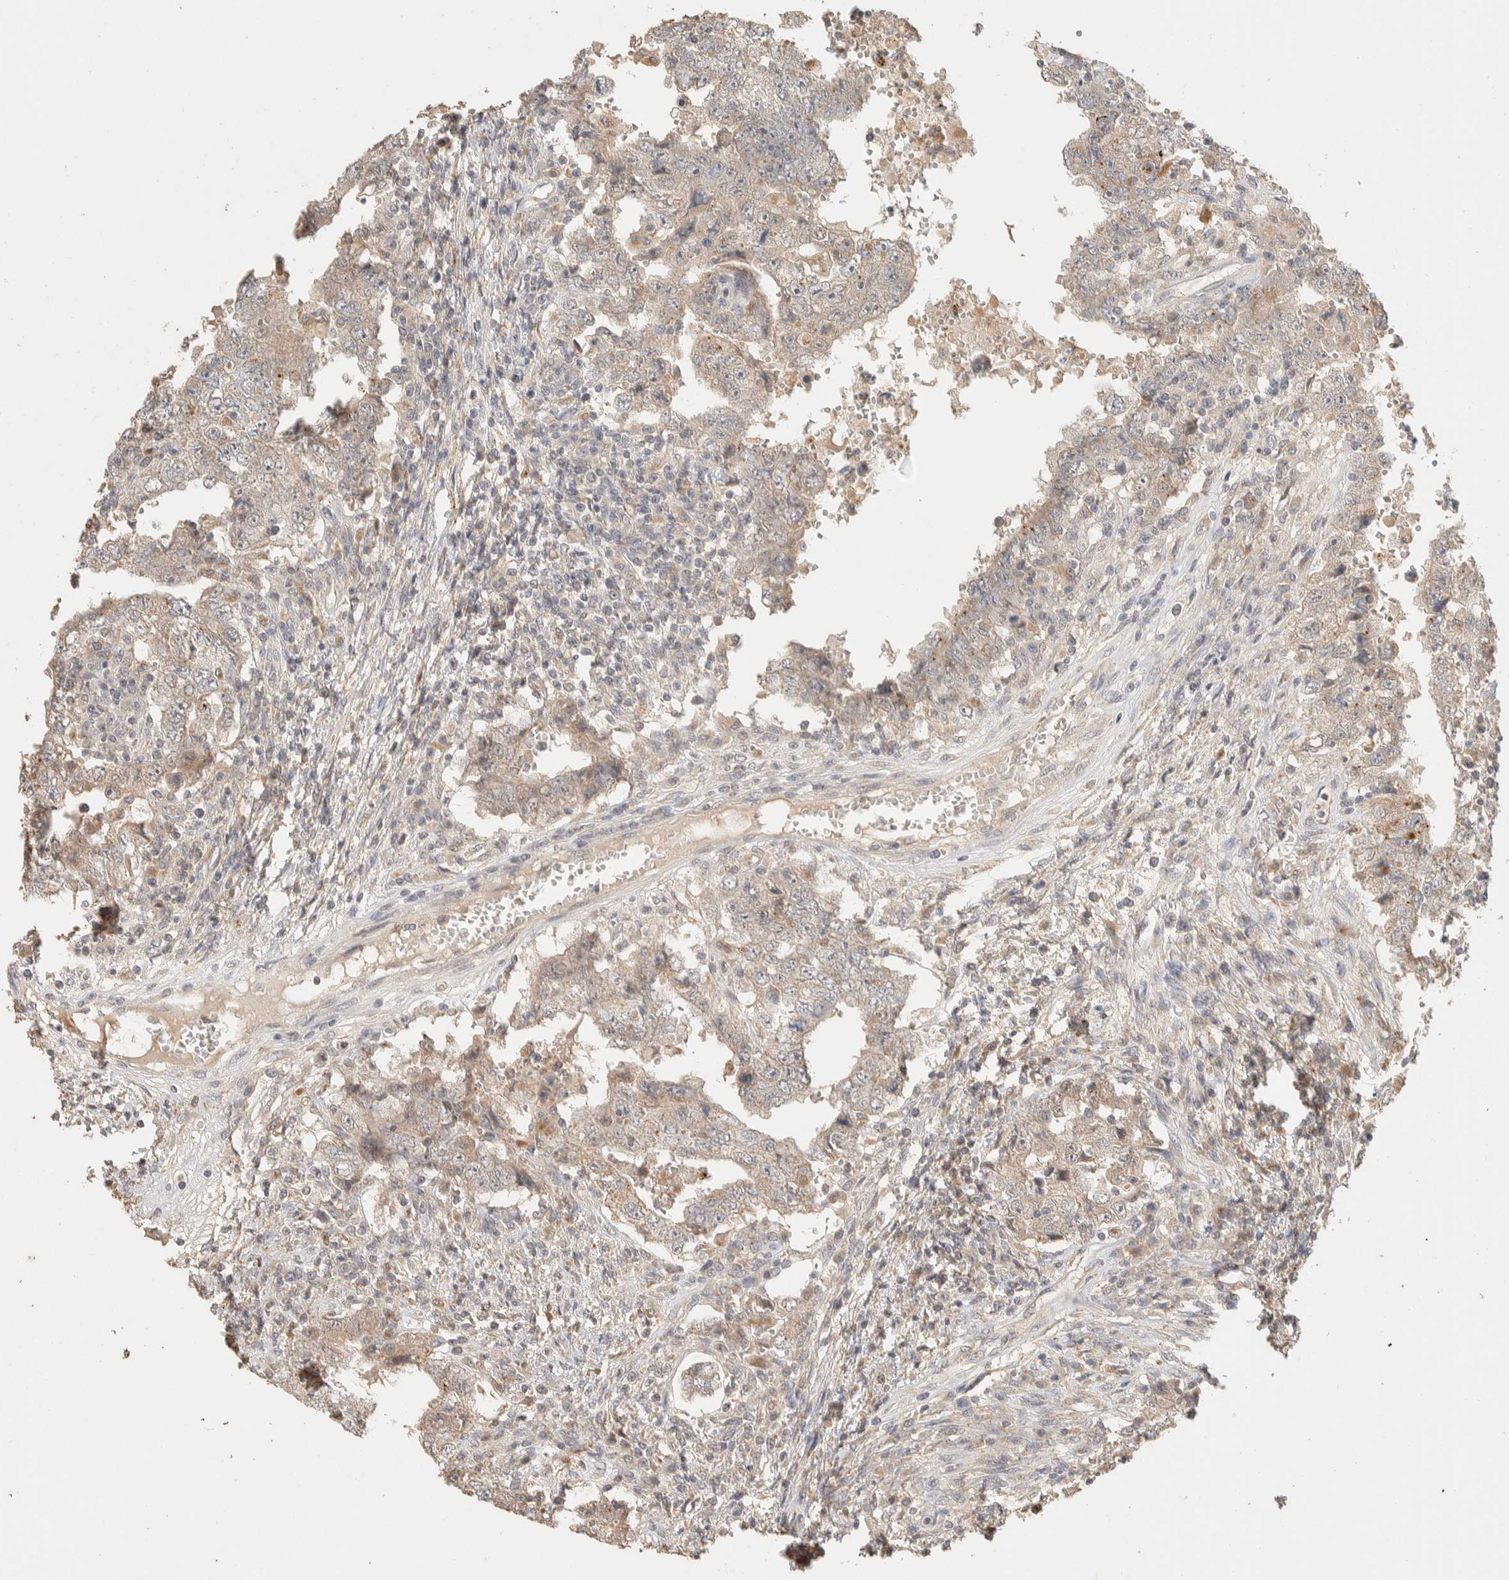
{"staining": {"intensity": "weak", "quantity": "<25%", "location": "cytoplasmic/membranous"}, "tissue": "testis cancer", "cell_type": "Tumor cells", "image_type": "cancer", "snomed": [{"axis": "morphology", "description": "Carcinoma, Embryonal, NOS"}, {"axis": "topography", "description": "Testis"}], "caption": "DAB immunohistochemical staining of testis cancer demonstrates no significant positivity in tumor cells.", "gene": "ITPA", "patient": {"sex": "male", "age": 26}}